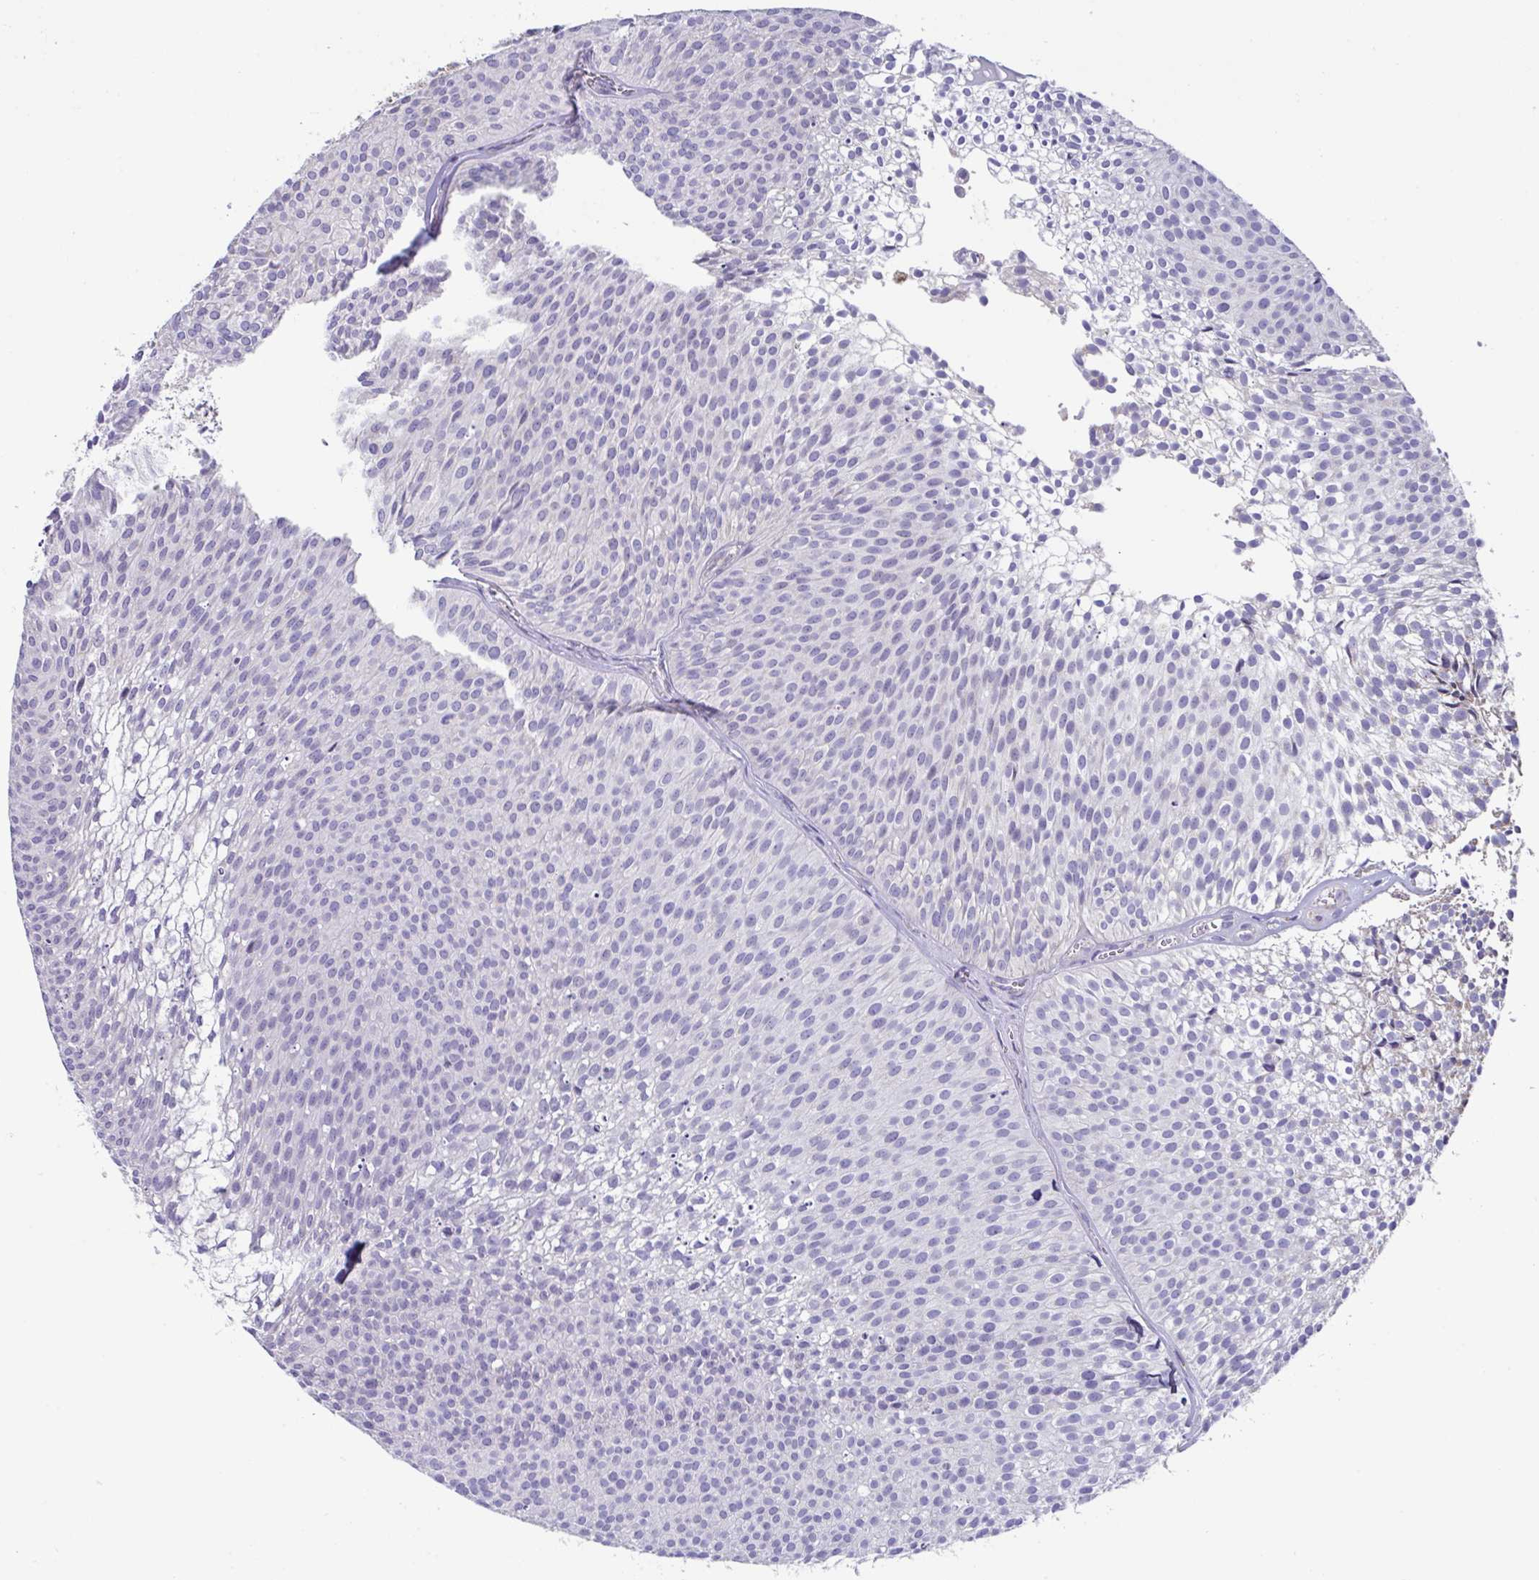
{"staining": {"intensity": "negative", "quantity": "none", "location": "none"}, "tissue": "urothelial cancer", "cell_type": "Tumor cells", "image_type": "cancer", "snomed": [{"axis": "morphology", "description": "Urothelial carcinoma, Low grade"}, {"axis": "topography", "description": "Urinary bladder"}], "caption": "Urothelial carcinoma (low-grade) was stained to show a protein in brown. There is no significant positivity in tumor cells.", "gene": "DOK7", "patient": {"sex": "male", "age": 91}}